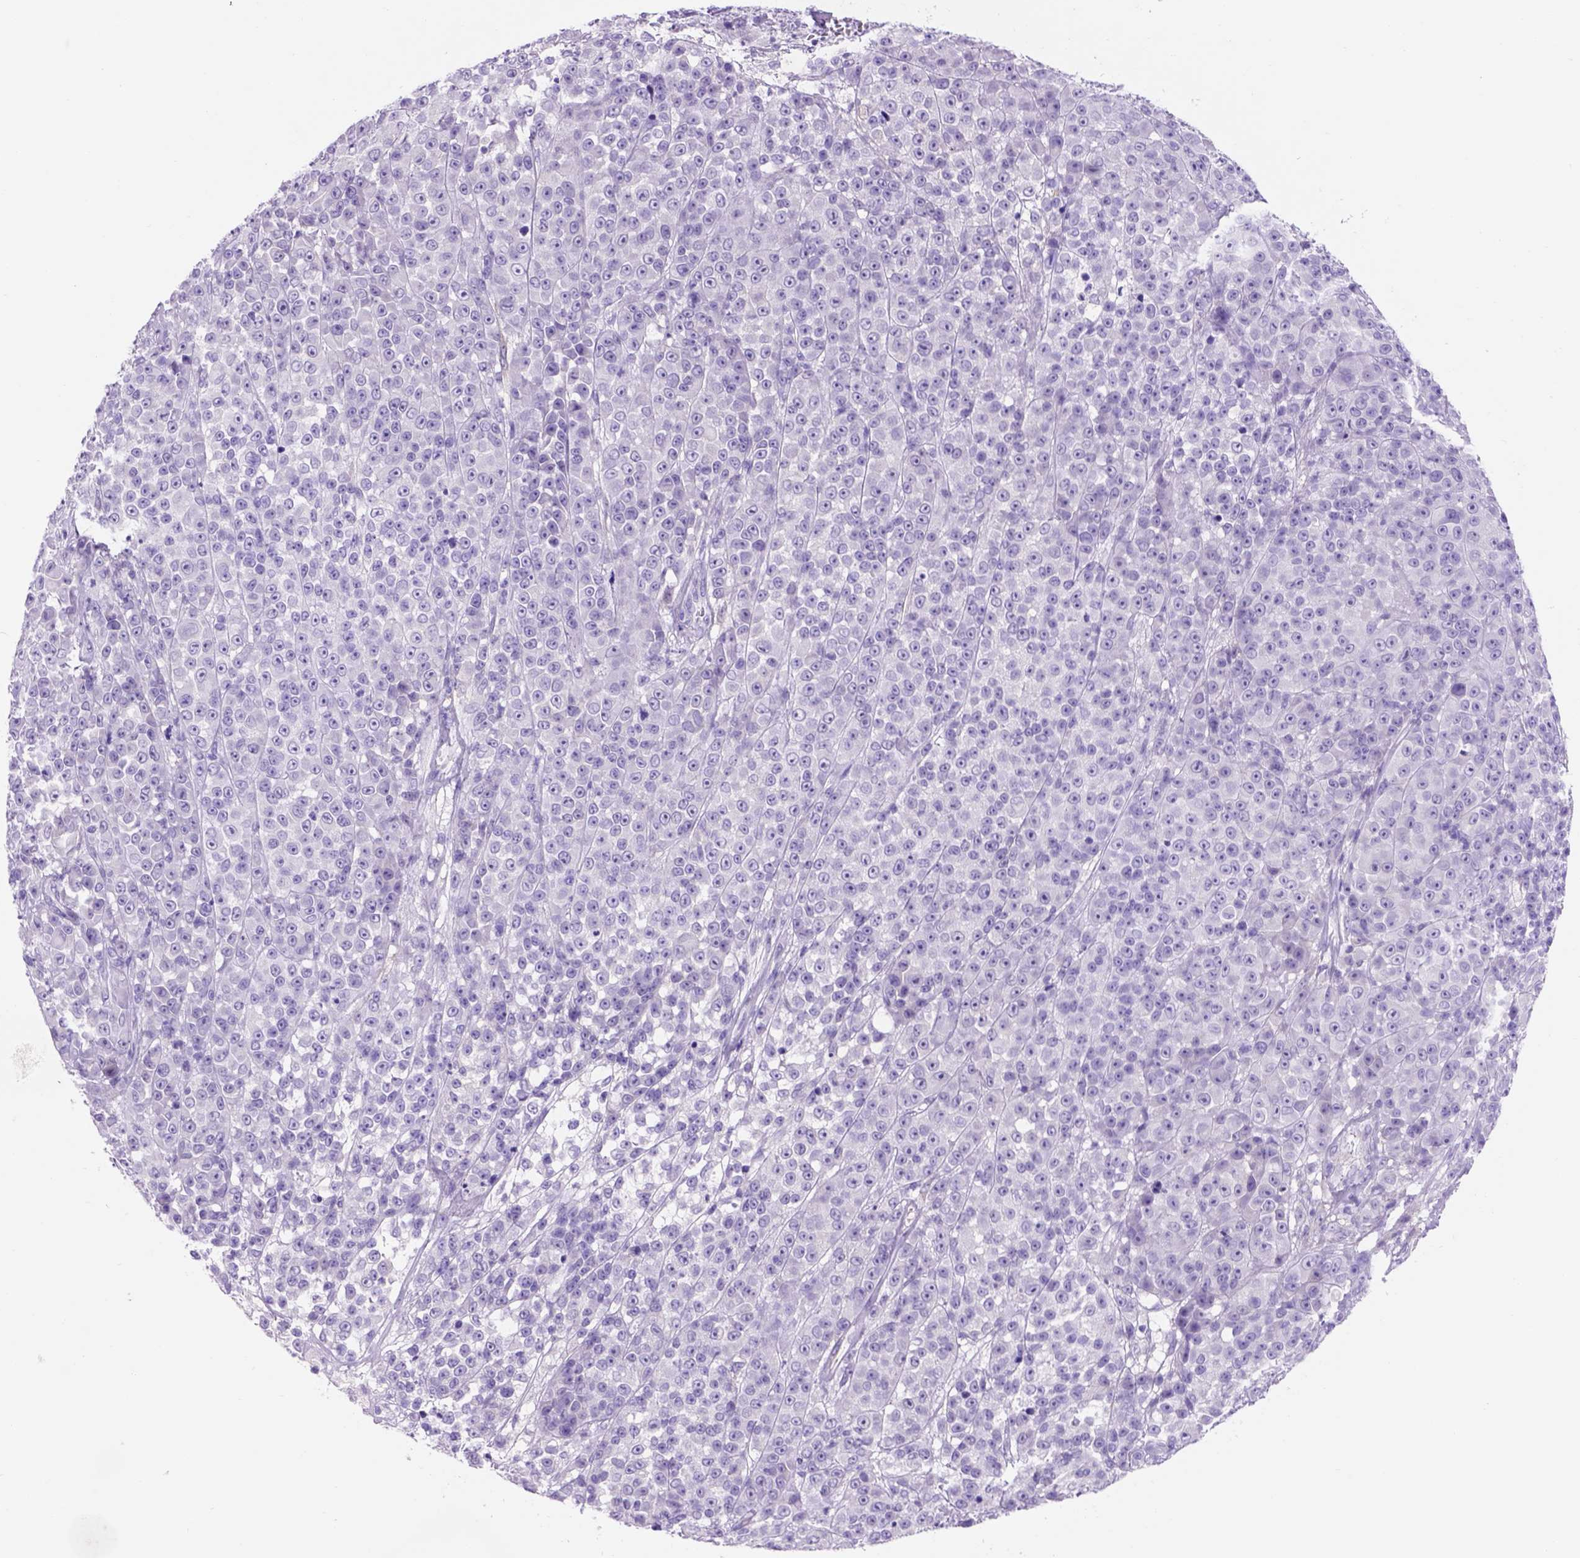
{"staining": {"intensity": "negative", "quantity": "none", "location": "none"}, "tissue": "melanoma", "cell_type": "Tumor cells", "image_type": "cancer", "snomed": [{"axis": "morphology", "description": "Malignant melanoma, NOS"}, {"axis": "topography", "description": "Skin"}, {"axis": "topography", "description": "Skin of back"}], "caption": "There is no significant staining in tumor cells of malignant melanoma. The staining was performed using DAB (3,3'-diaminobenzidine) to visualize the protein expression in brown, while the nuclei were stained in blue with hematoxylin (Magnification: 20x).", "gene": "EGFR", "patient": {"sex": "male", "age": 91}}